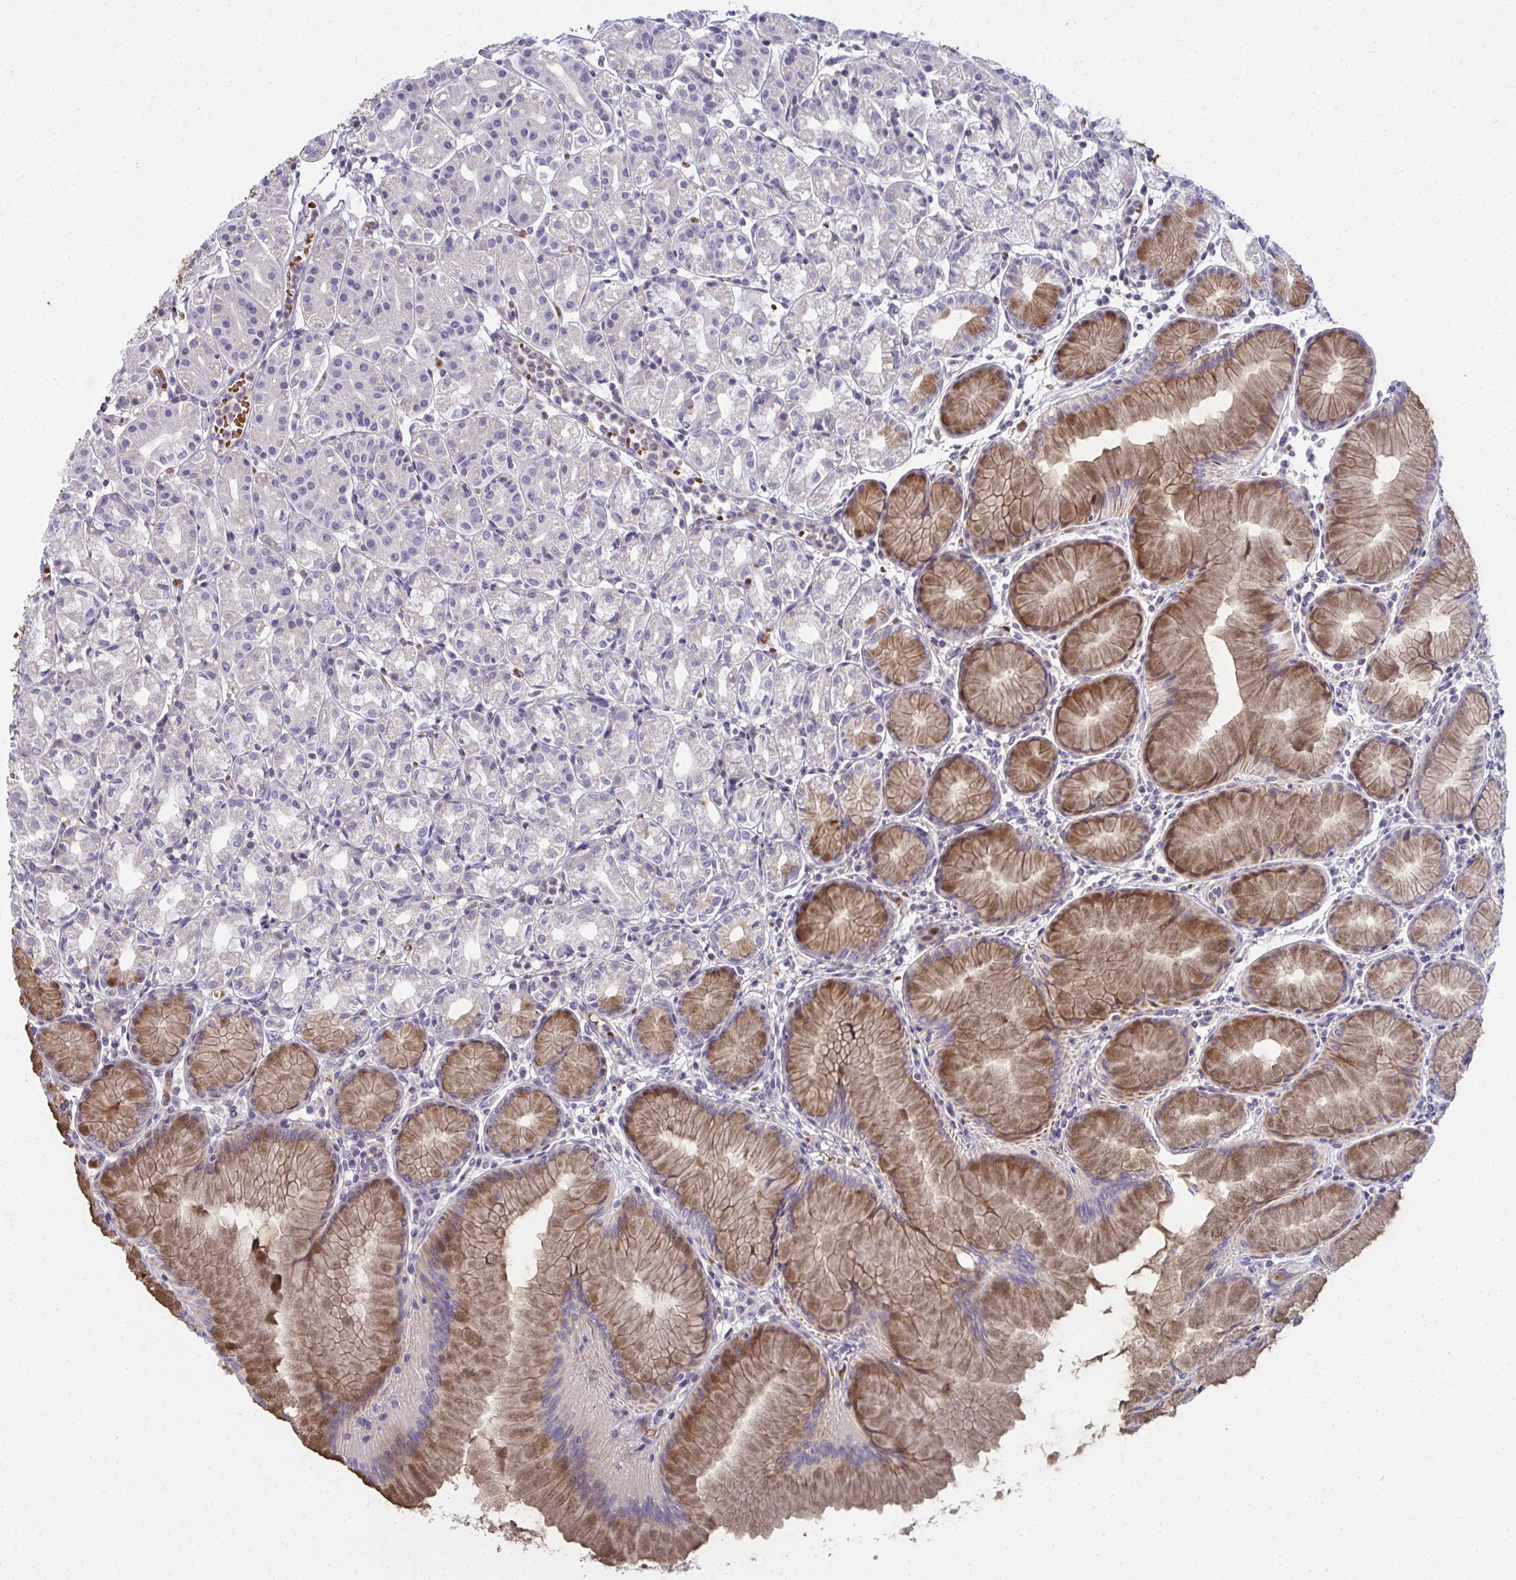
{"staining": {"intensity": "moderate", "quantity": "25%-75%", "location": "cytoplasmic/membranous"}, "tissue": "stomach", "cell_type": "Glandular cells", "image_type": "normal", "snomed": [{"axis": "morphology", "description": "Normal tissue, NOS"}, {"axis": "topography", "description": "Stomach"}], "caption": "High-magnification brightfield microscopy of unremarkable stomach stained with DAB (3,3'-diaminobenzidine) (brown) and counterstained with hematoxylin (blue). glandular cells exhibit moderate cytoplasmic/membranous expression is identified in about25%-75% of cells.", "gene": "SLC14A1", "patient": {"sex": "female", "age": 57}}